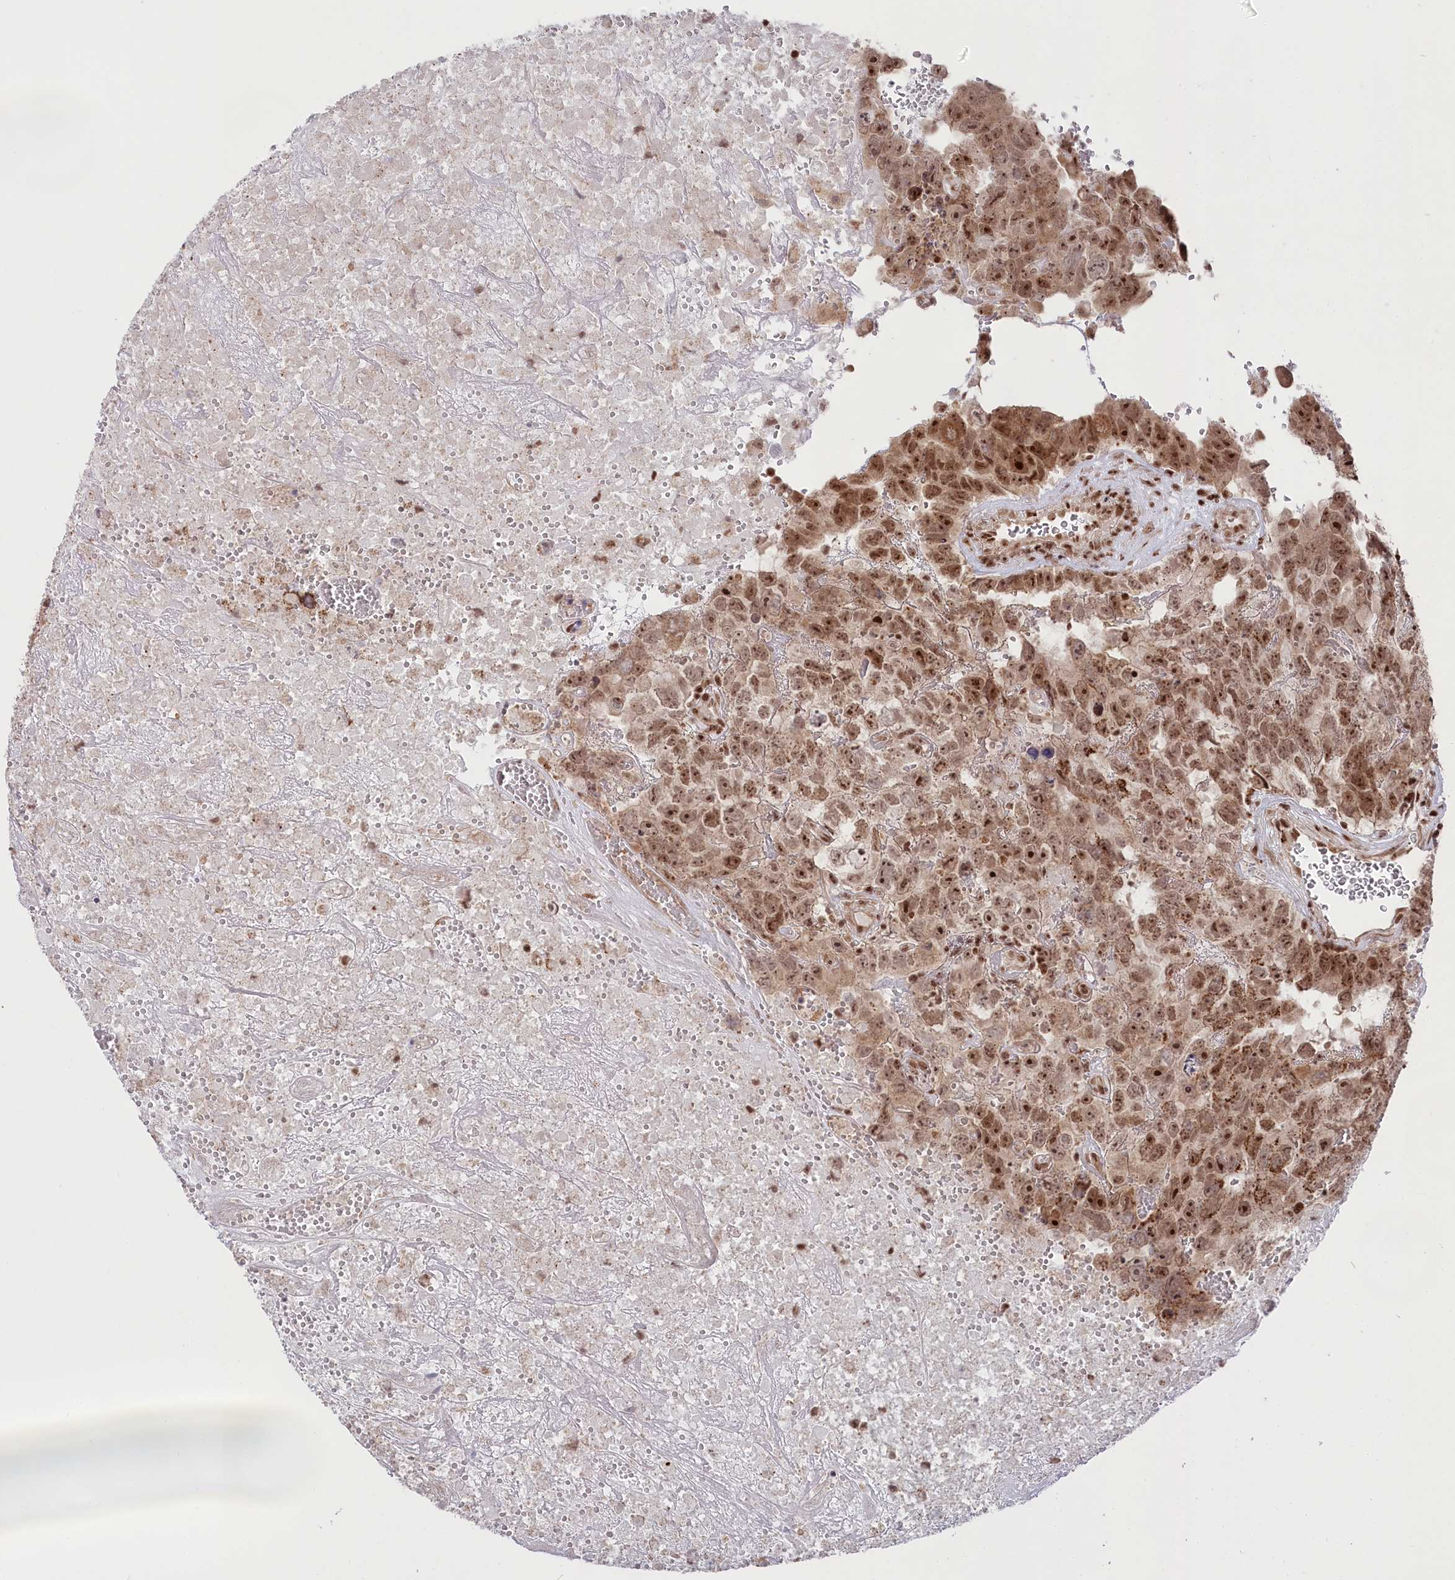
{"staining": {"intensity": "moderate", "quantity": ">75%", "location": "nuclear"}, "tissue": "testis cancer", "cell_type": "Tumor cells", "image_type": "cancer", "snomed": [{"axis": "morphology", "description": "Carcinoma, Embryonal, NOS"}, {"axis": "topography", "description": "Testis"}], "caption": "Immunohistochemistry of testis cancer (embryonal carcinoma) demonstrates medium levels of moderate nuclear staining in about >75% of tumor cells.", "gene": "CGGBP1", "patient": {"sex": "male", "age": 45}}